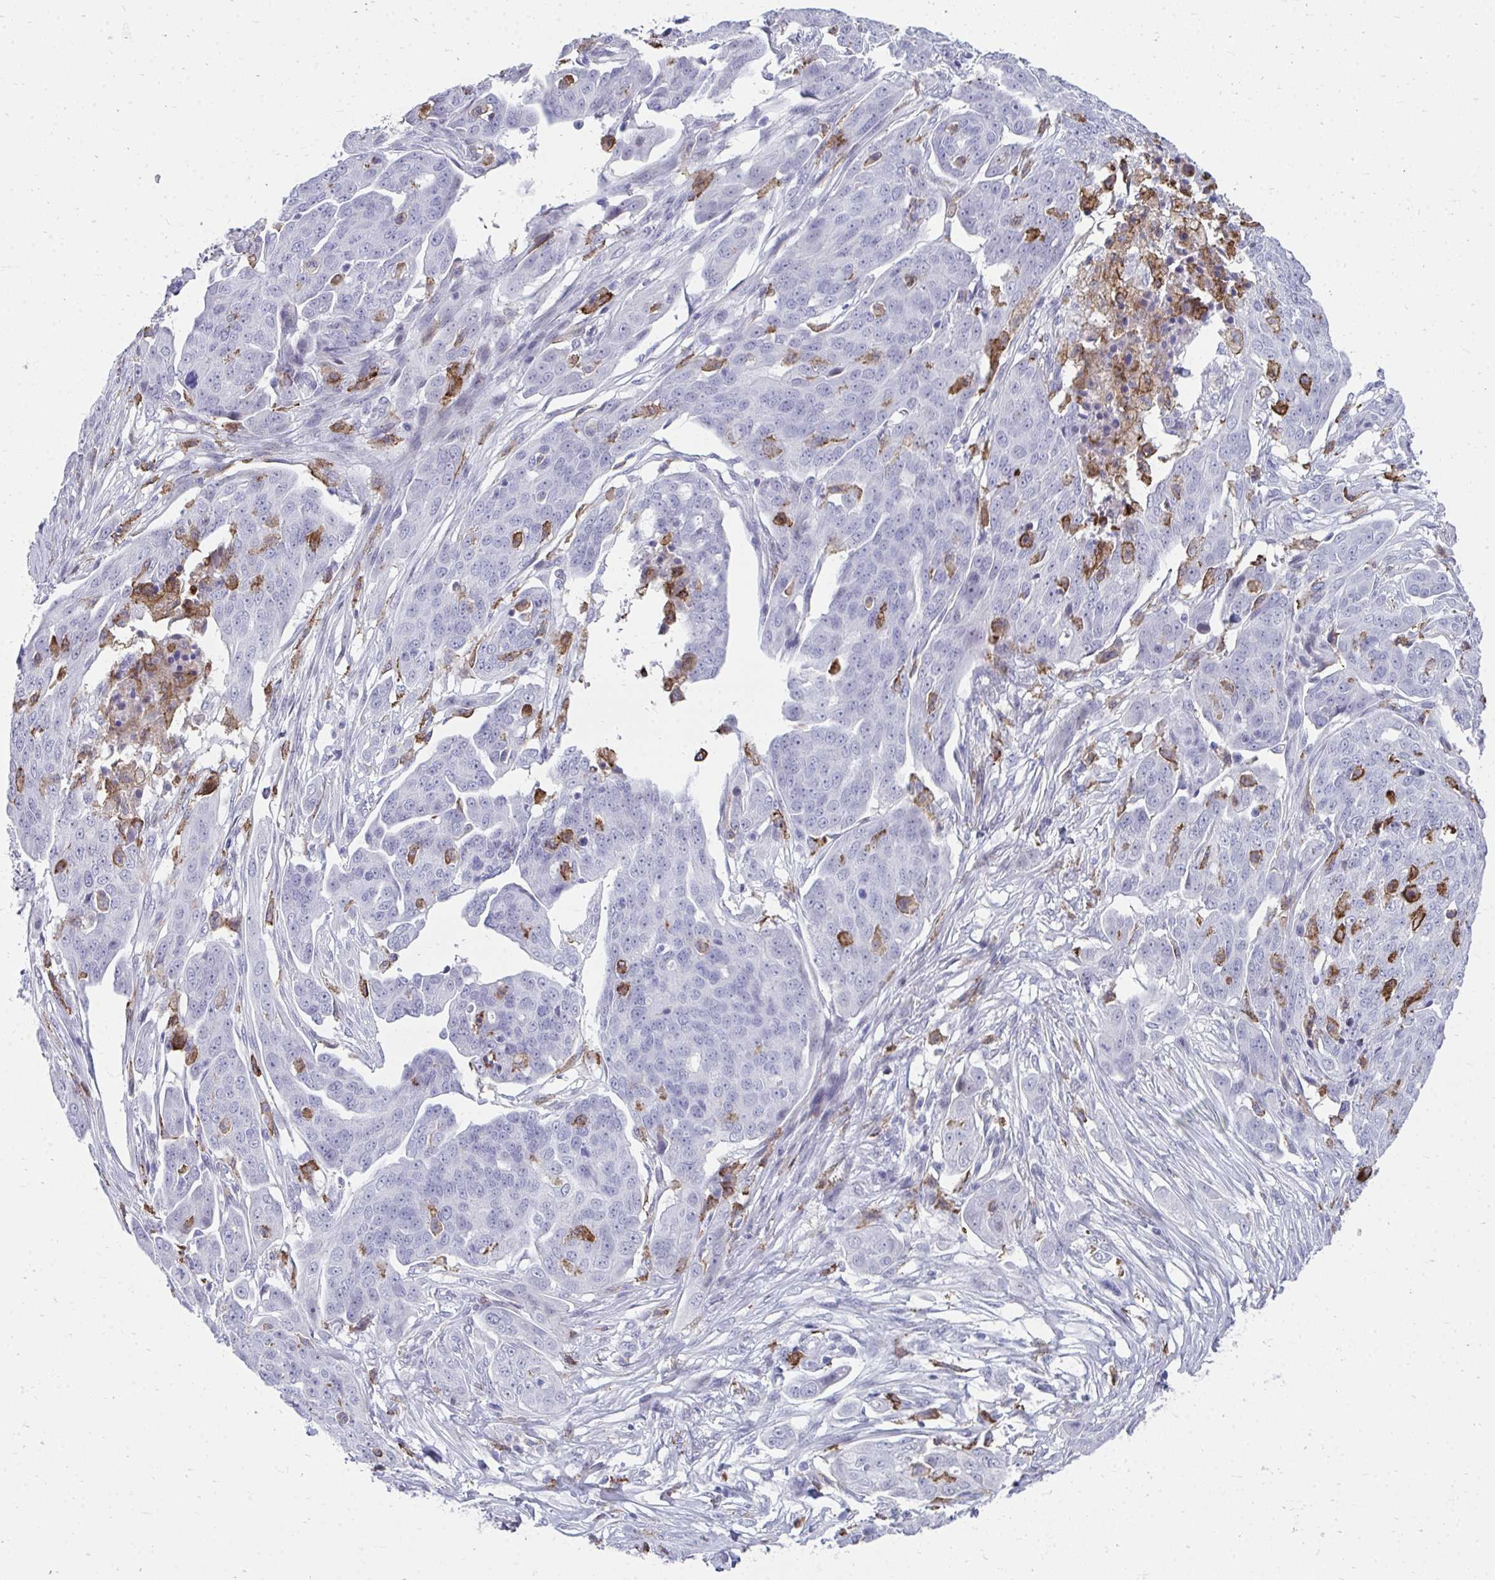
{"staining": {"intensity": "negative", "quantity": "none", "location": "none"}, "tissue": "ovarian cancer", "cell_type": "Tumor cells", "image_type": "cancer", "snomed": [{"axis": "morphology", "description": "Carcinoma, endometroid"}, {"axis": "topography", "description": "Ovary"}], "caption": "An image of human ovarian cancer is negative for staining in tumor cells.", "gene": "CD163", "patient": {"sex": "female", "age": 70}}